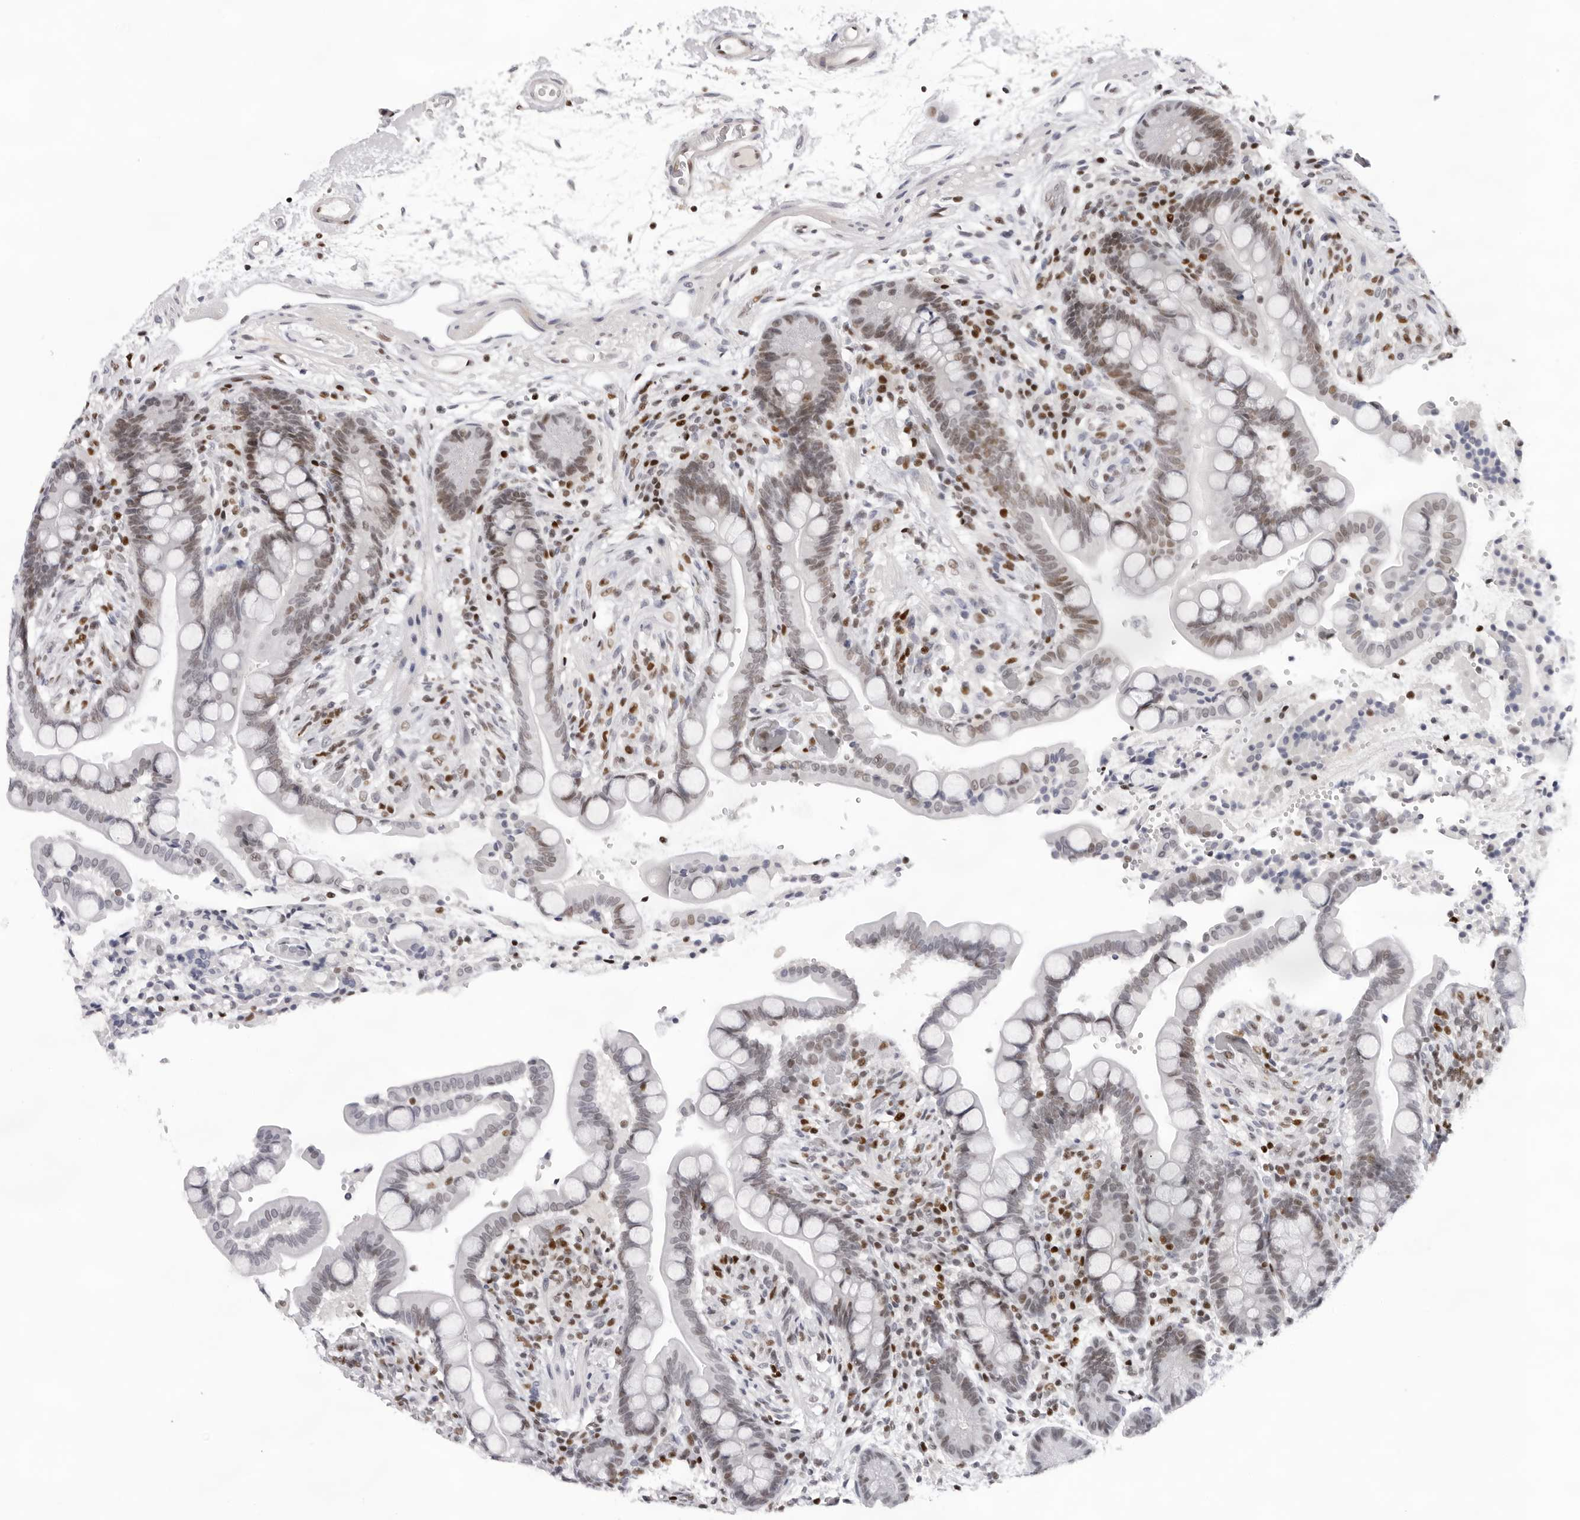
{"staining": {"intensity": "weak", "quantity": "25%-75%", "location": "nuclear"}, "tissue": "colon", "cell_type": "Endothelial cells", "image_type": "normal", "snomed": [{"axis": "morphology", "description": "Normal tissue, NOS"}, {"axis": "topography", "description": "Colon"}], "caption": "The image exhibits immunohistochemical staining of unremarkable colon. There is weak nuclear staining is identified in approximately 25%-75% of endothelial cells. Using DAB (brown) and hematoxylin (blue) stains, captured at high magnification using brightfield microscopy.", "gene": "OGG1", "patient": {"sex": "male", "age": 73}}